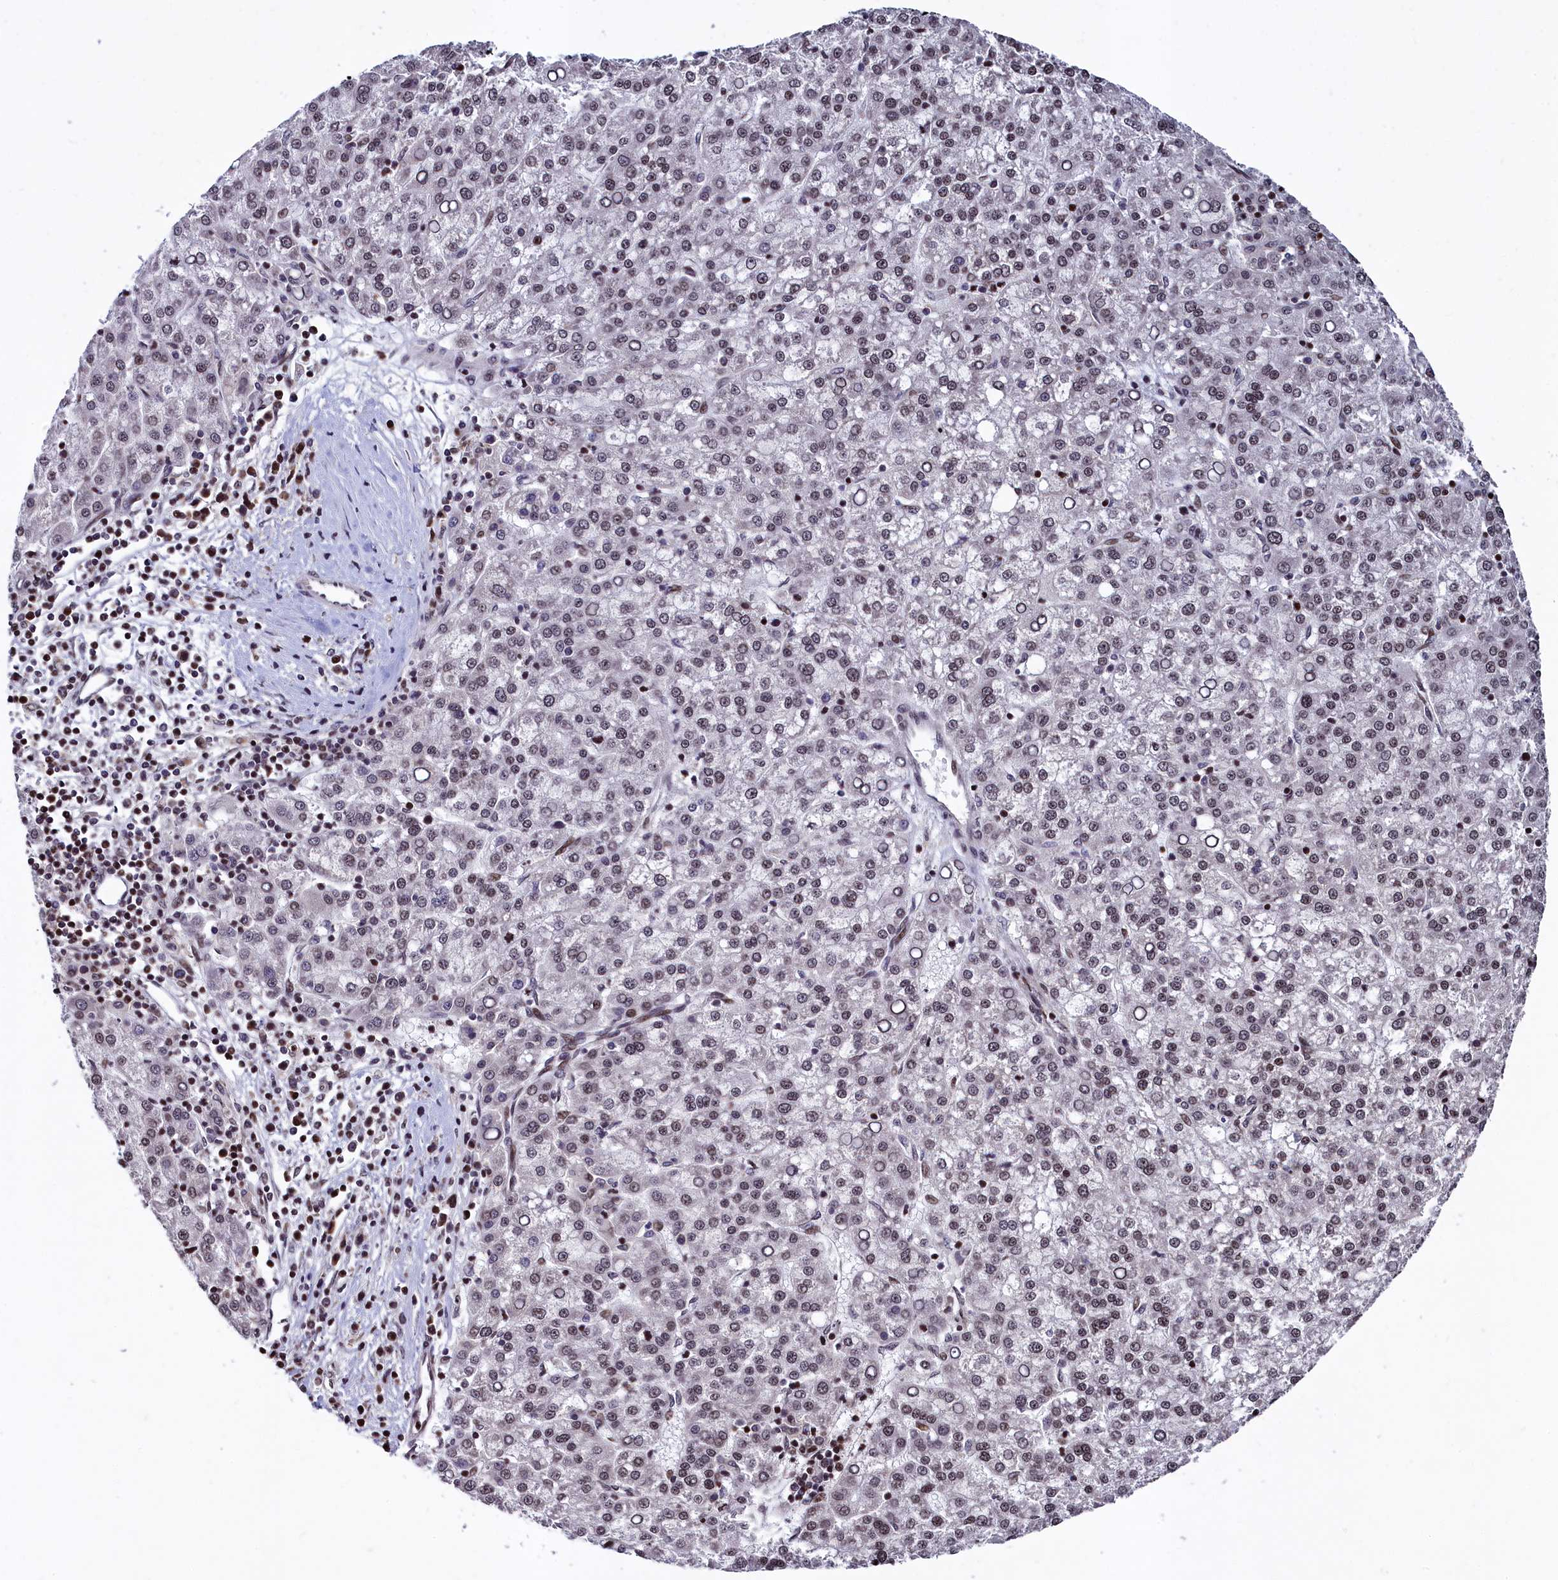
{"staining": {"intensity": "negative", "quantity": "none", "location": "none"}, "tissue": "liver cancer", "cell_type": "Tumor cells", "image_type": "cancer", "snomed": [{"axis": "morphology", "description": "Carcinoma, Hepatocellular, NOS"}, {"axis": "topography", "description": "Liver"}], "caption": "High power microscopy photomicrograph of an IHC image of liver cancer, revealing no significant positivity in tumor cells.", "gene": "FAM217B", "patient": {"sex": "female", "age": 58}}